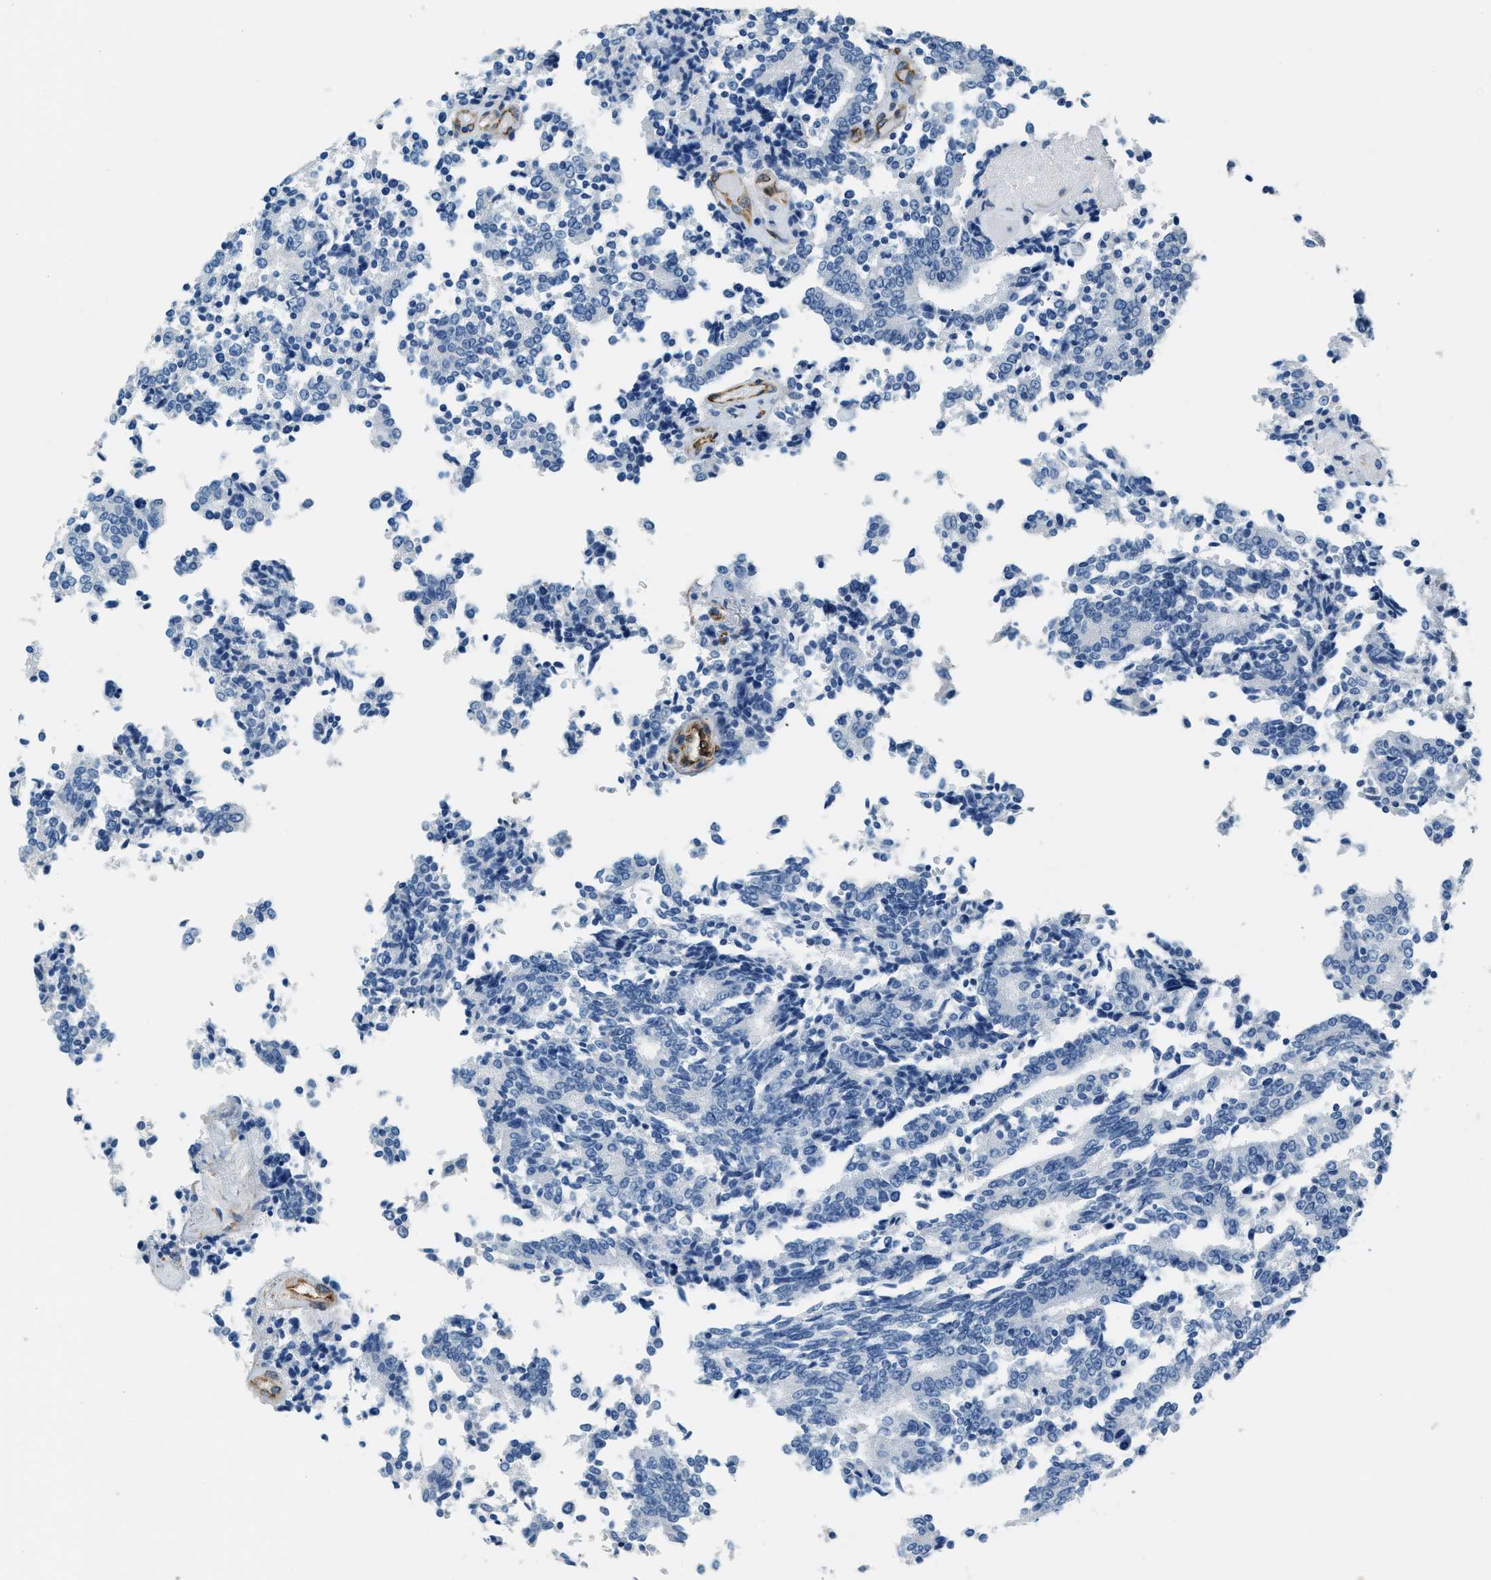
{"staining": {"intensity": "negative", "quantity": "none", "location": "none"}, "tissue": "prostate cancer", "cell_type": "Tumor cells", "image_type": "cancer", "snomed": [{"axis": "morphology", "description": "Normal tissue, NOS"}, {"axis": "morphology", "description": "Adenocarcinoma, High grade"}, {"axis": "topography", "description": "Prostate"}, {"axis": "topography", "description": "Seminal veicle"}], "caption": "Protein analysis of prostate adenocarcinoma (high-grade) shows no significant staining in tumor cells. (Immunohistochemistry (ihc), brightfield microscopy, high magnification).", "gene": "TMEM43", "patient": {"sex": "male", "age": 55}}